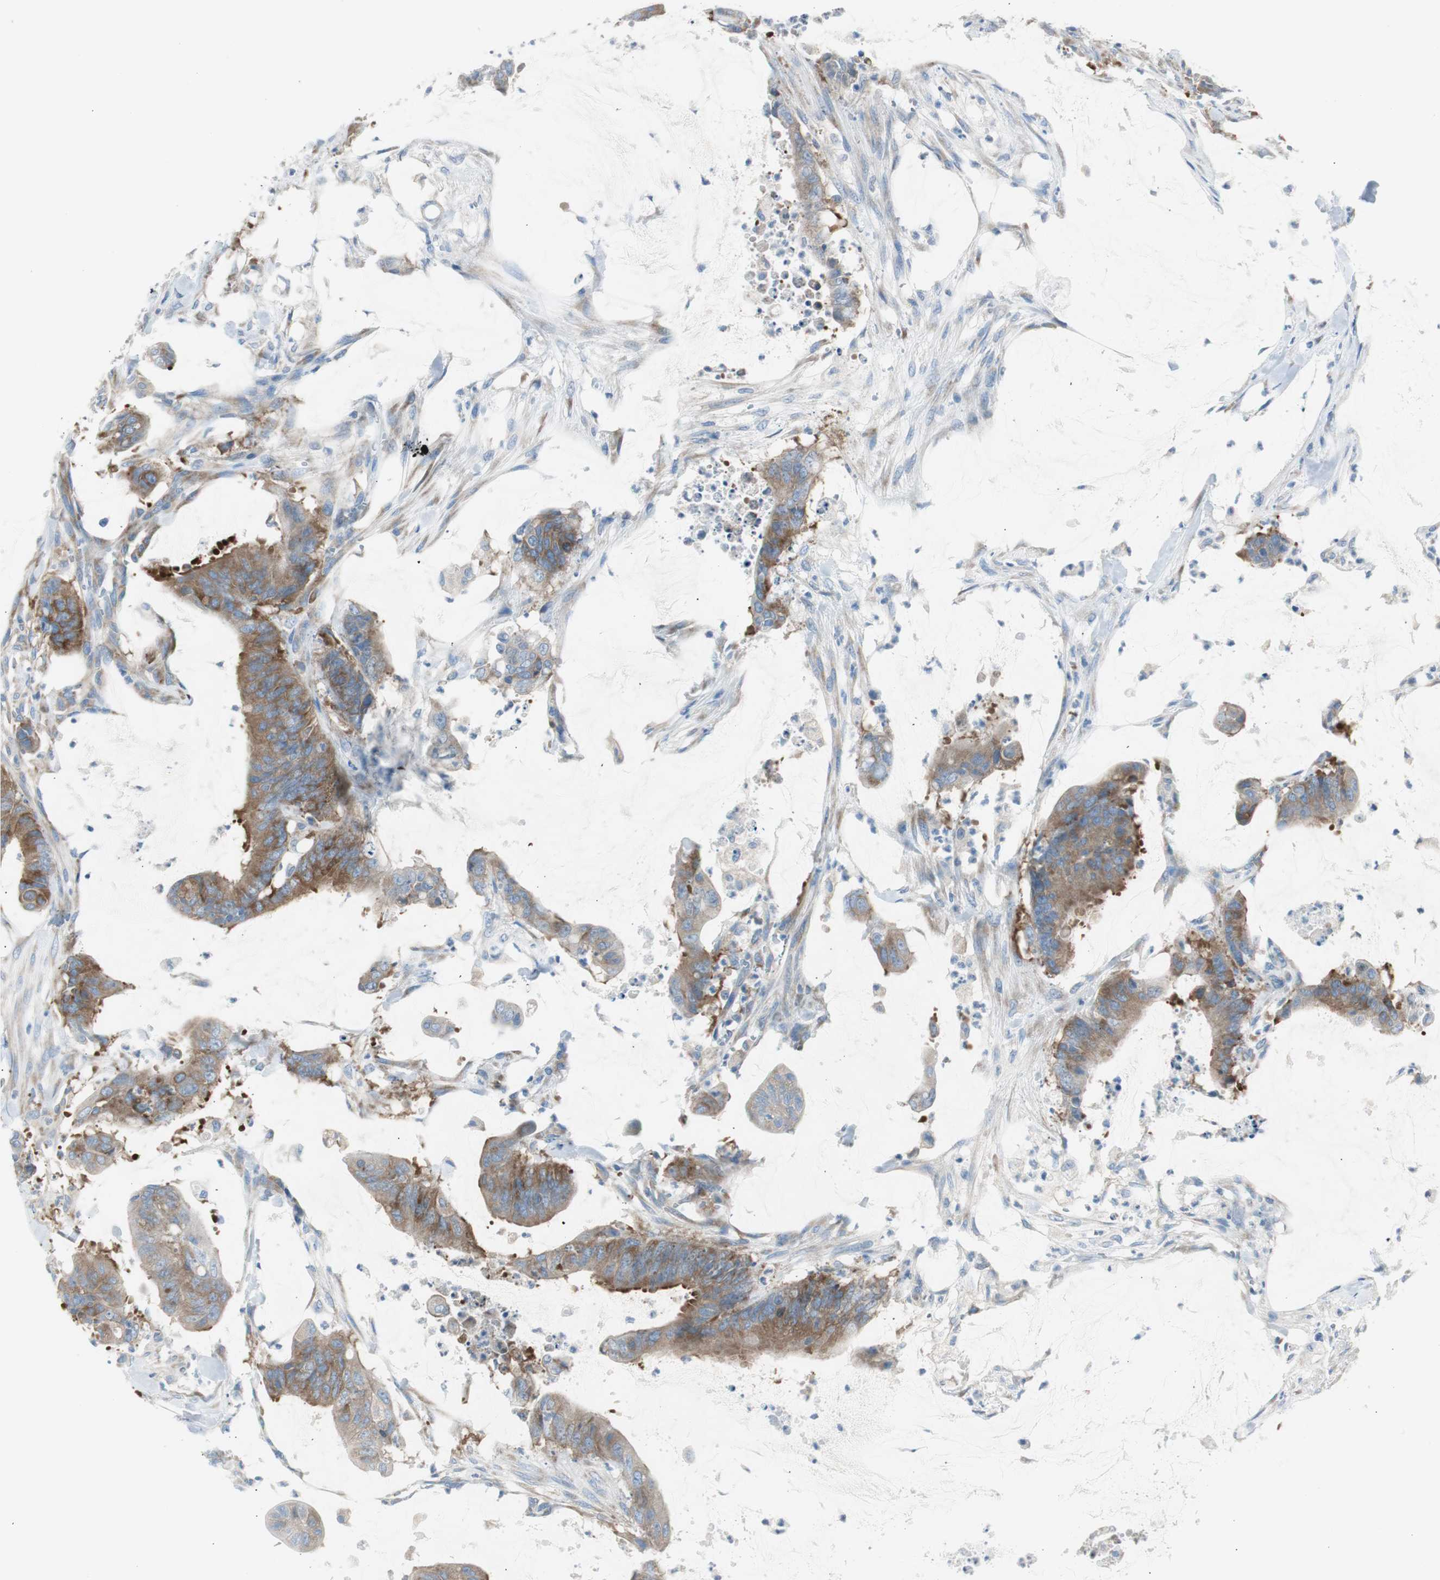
{"staining": {"intensity": "moderate", "quantity": ">75%", "location": "cytoplasmic/membranous"}, "tissue": "colorectal cancer", "cell_type": "Tumor cells", "image_type": "cancer", "snomed": [{"axis": "morphology", "description": "Adenocarcinoma, NOS"}, {"axis": "topography", "description": "Rectum"}], "caption": "Immunohistochemistry photomicrograph of neoplastic tissue: human colorectal cancer stained using immunohistochemistry (IHC) exhibits medium levels of moderate protein expression localized specifically in the cytoplasmic/membranous of tumor cells, appearing as a cytoplasmic/membranous brown color.", "gene": "RPS12", "patient": {"sex": "female", "age": 66}}